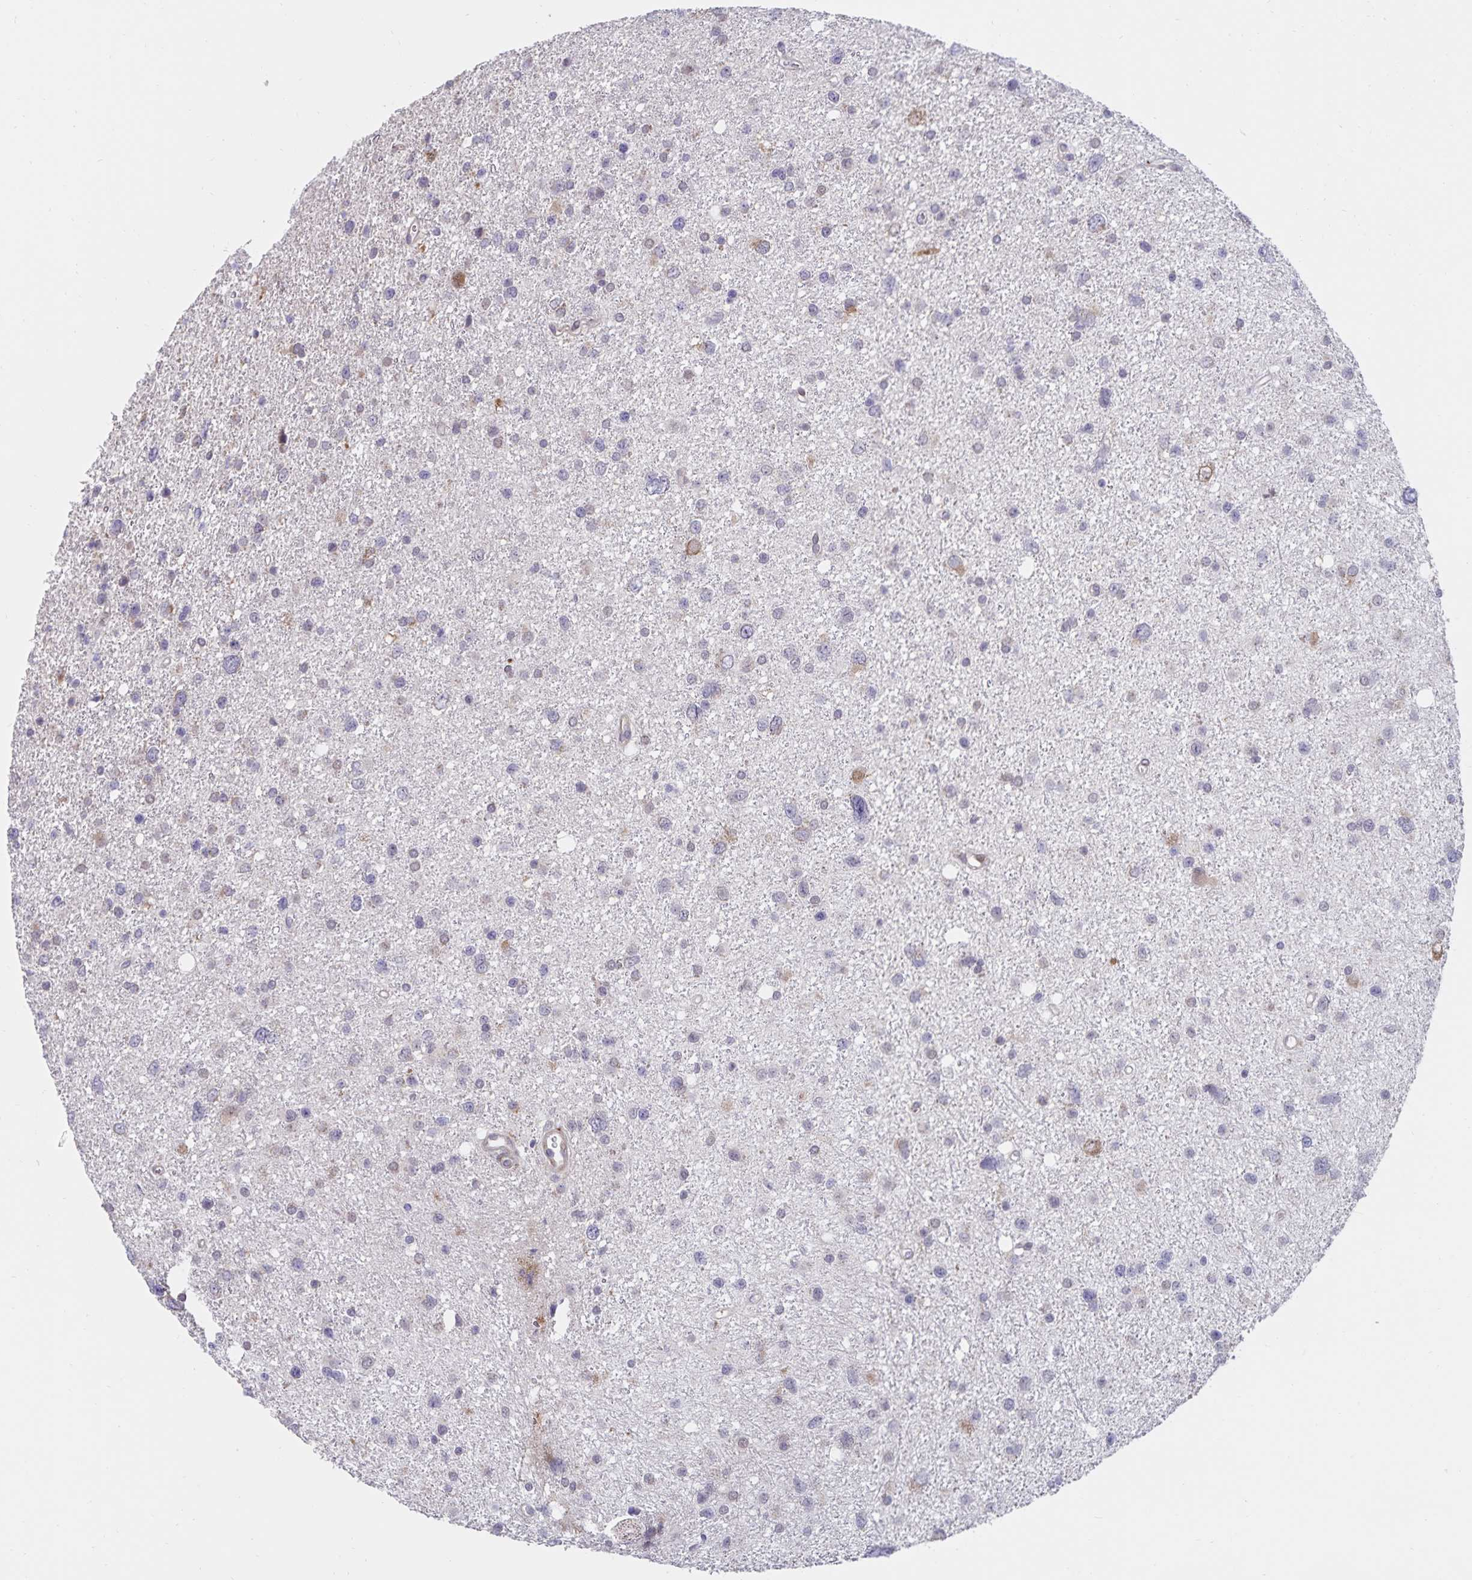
{"staining": {"intensity": "negative", "quantity": "none", "location": "none"}, "tissue": "glioma", "cell_type": "Tumor cells", "image_type": "cancer", "snomed": [{"axis": "morphology", "description": "Glioma, malignant, Low grade"}, {"axis": "topography", "description": "Brain"}], "caption": "A micrograph of human malignant glioma (low-grade) is negative for staining in tumor cells.", "gene": "ATP2A2", "patient": {"sex": "female", "age": 55}}